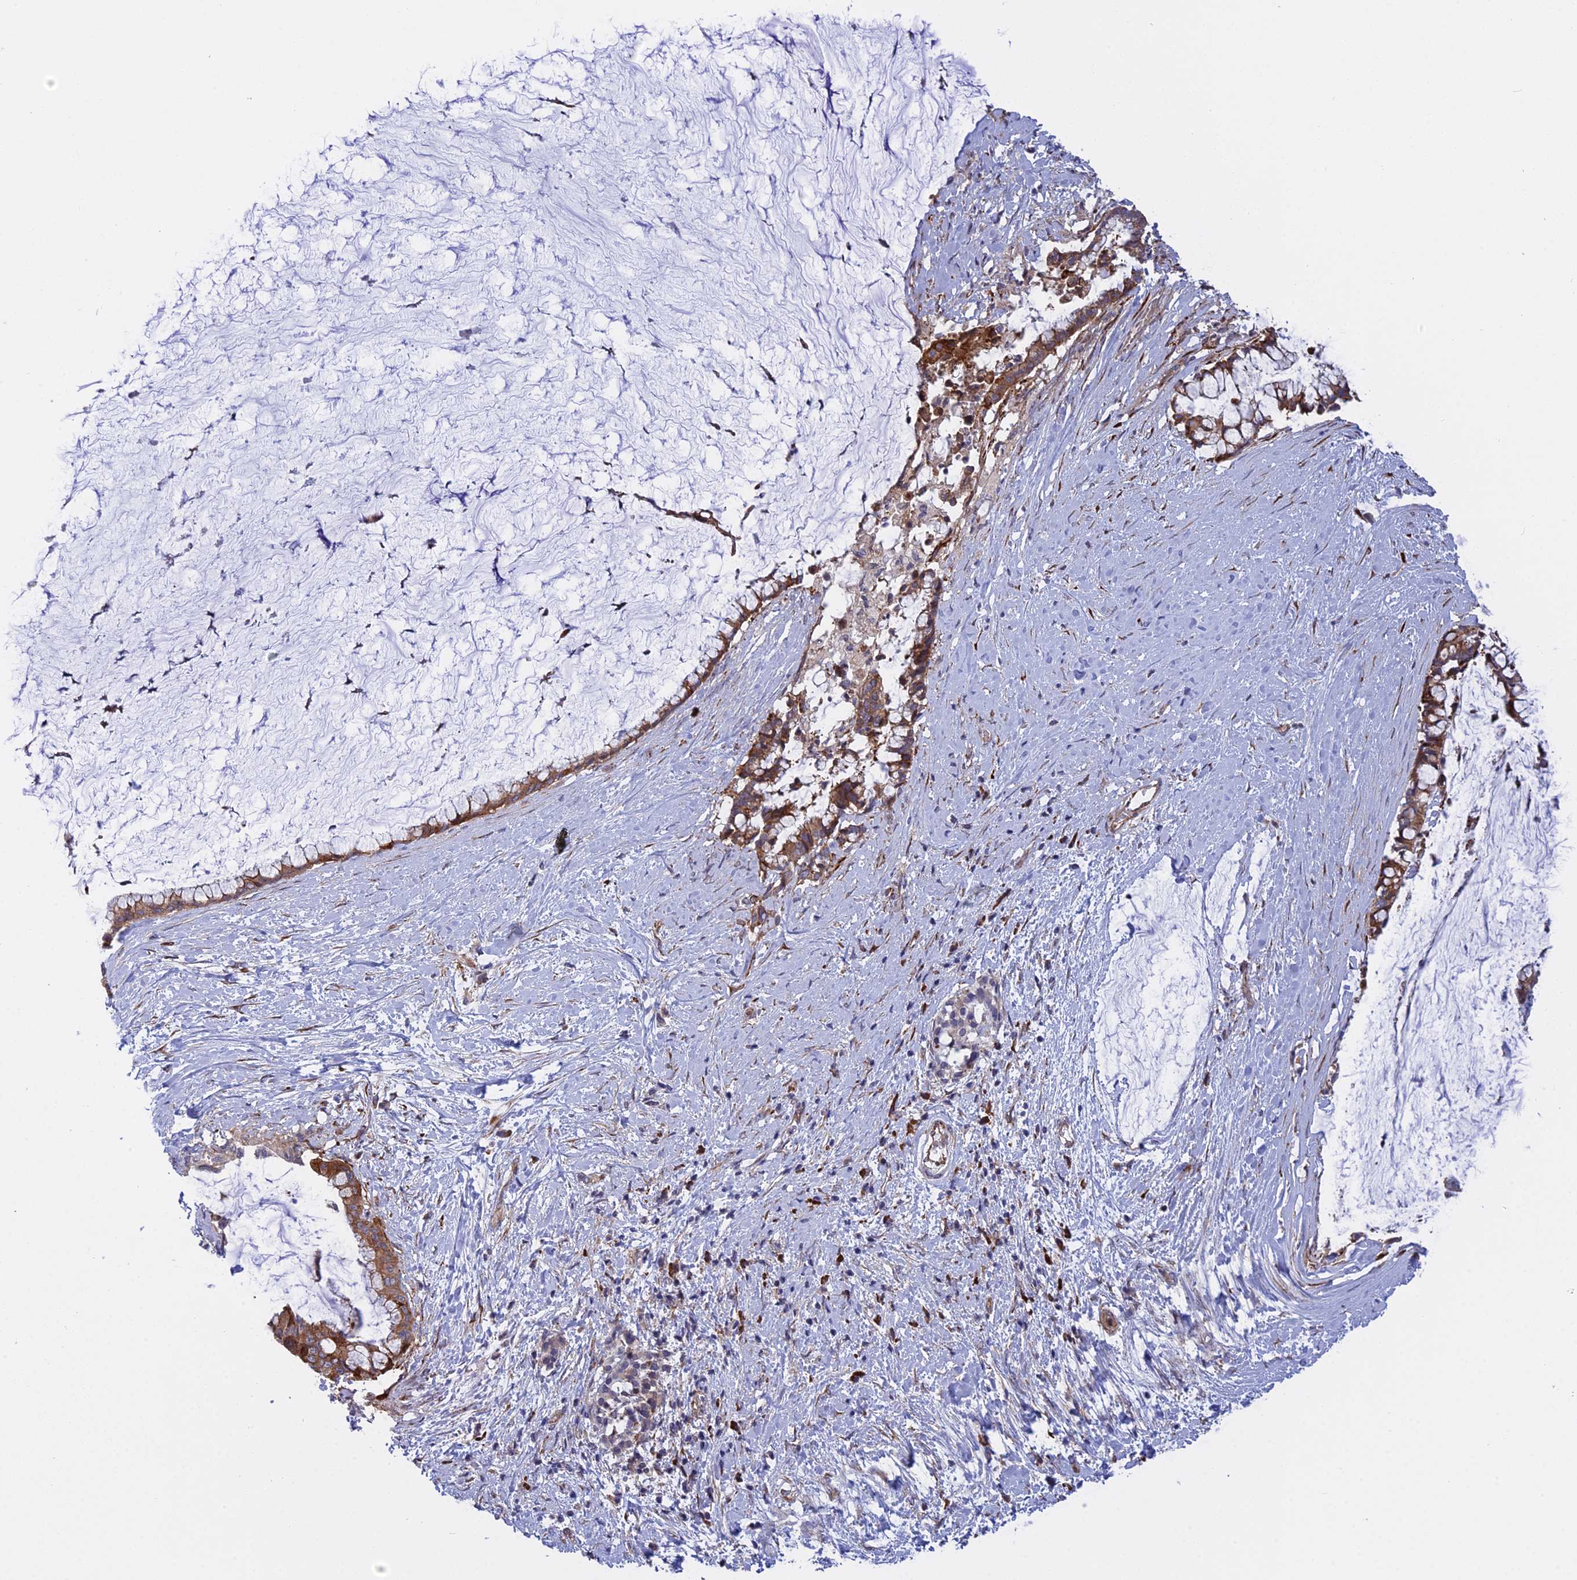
{"staining": {"intensity": "moderate", "quantity": ">75%", "location": "cytoplasmic/membranous"}, "tissue": "pancreatic cancer", "cell_type": "Tumor cells", "image_type": "cancer", "snomed": [{"axis": "morphology", "description": "Adenocarcinoma, NOS"}, {"axis": "topography", "description": "Pancreas"}], "caption": "Immunohistochemical staining of human adenocarcinoma (pancreatic) reveals moderate cytoplasmic/membranous protein expression in approximately >75% of tumor cells. The staining is performed using DAB brown chromogen to label protein expression. The nuclei are counter-stained blue using hematoxylin.", "gene": "DDX60L", "patient": {"sex": "male", "age": 41}}